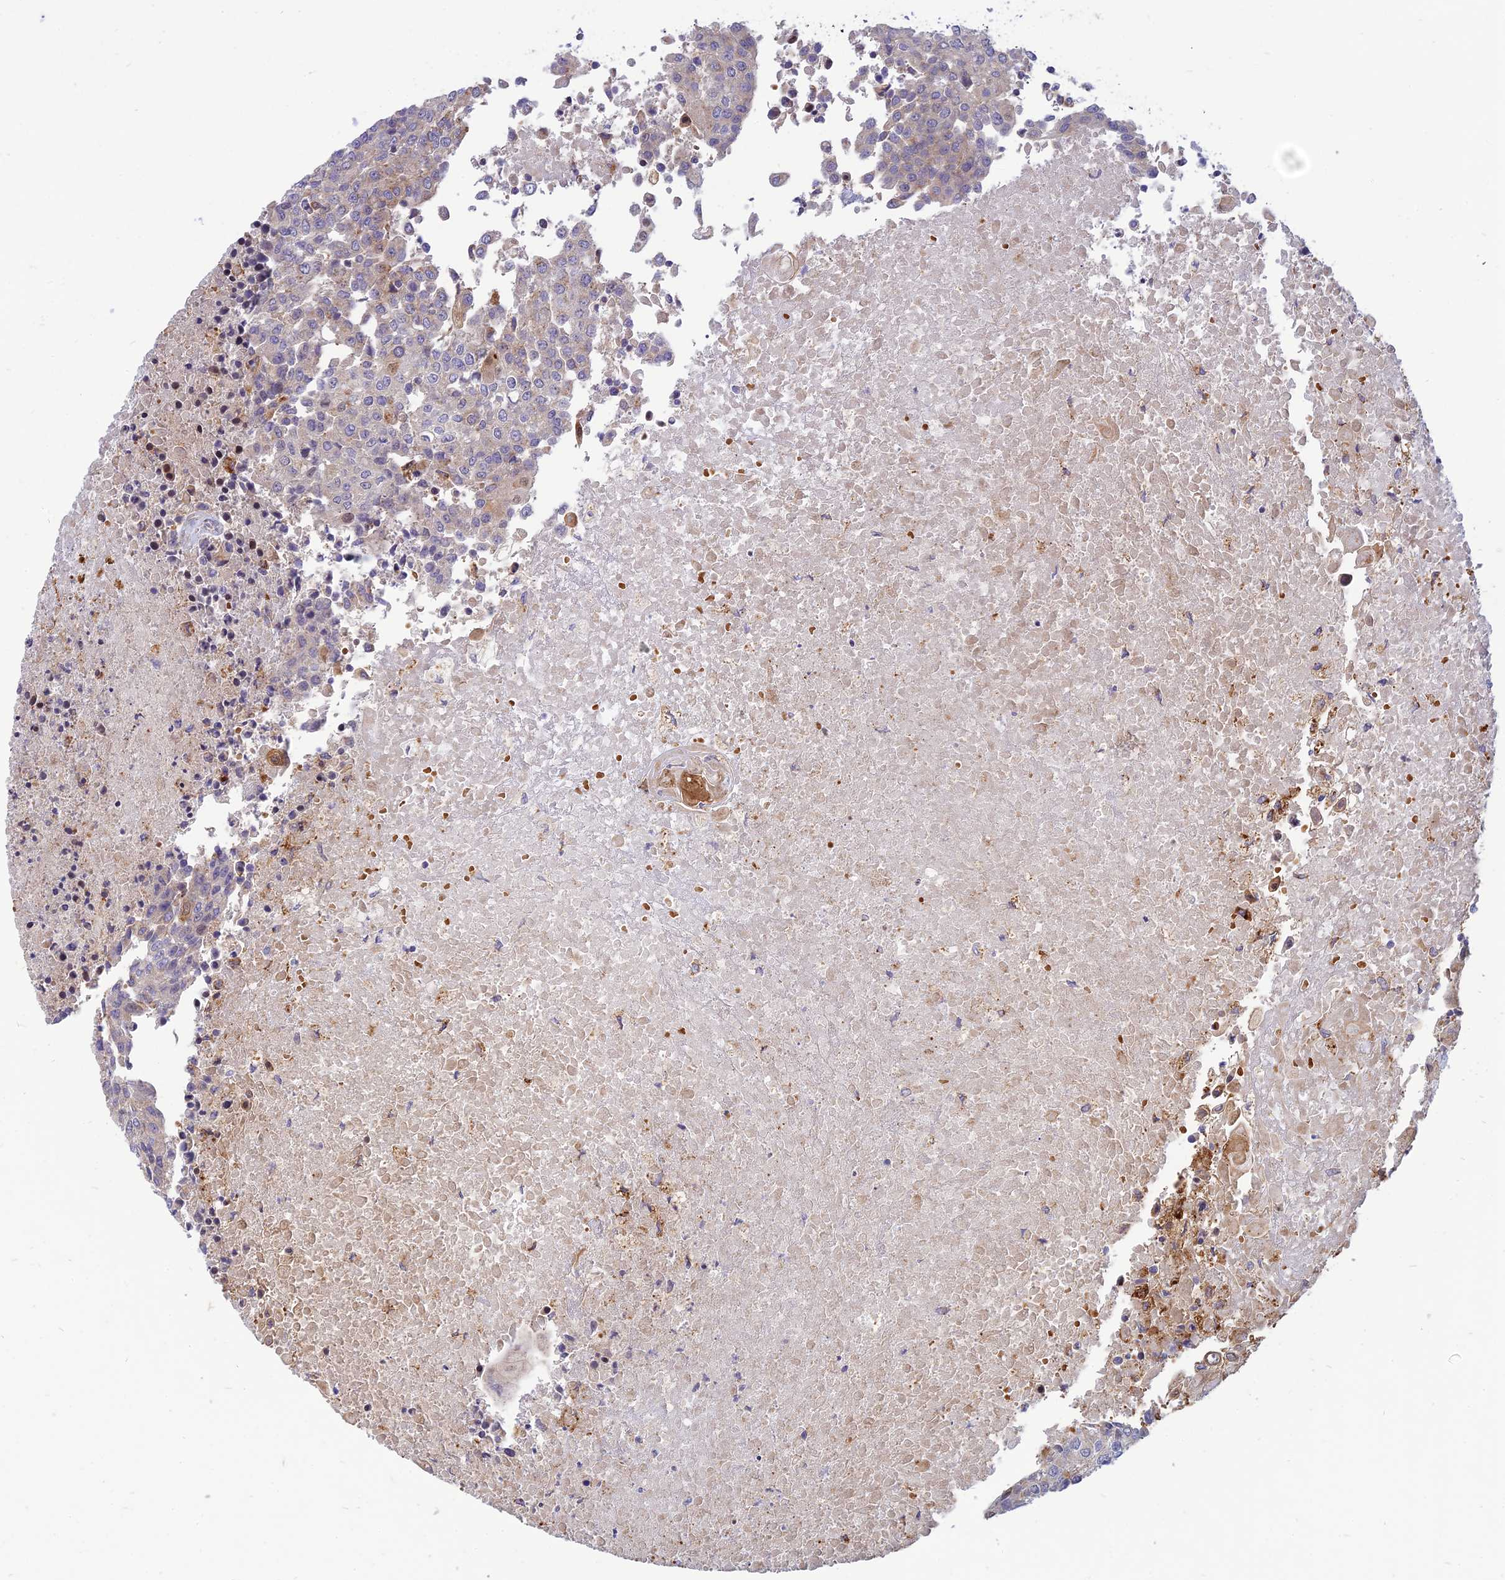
{"staining": {"intensity": "weak", "quantity": "<25%", "location": "cytoplasmic/membranous"}, "tissue": "urothelial cancer", "cell_type": "Tumor cells", "image_type": "cancer", "snomed": [{"axis": "morphology", "description": "Urothelial carcinoma, High grade"}, {"axis": "topography", "description": "Urinary bladder"}], "caption": "This is a image of immunohistochemistry staining of urothelial carcinoma (high-grade), which shows no expression in tumor cells.", "gene": "PHKA2", "patient": {"sex": "female", "age": 85}}